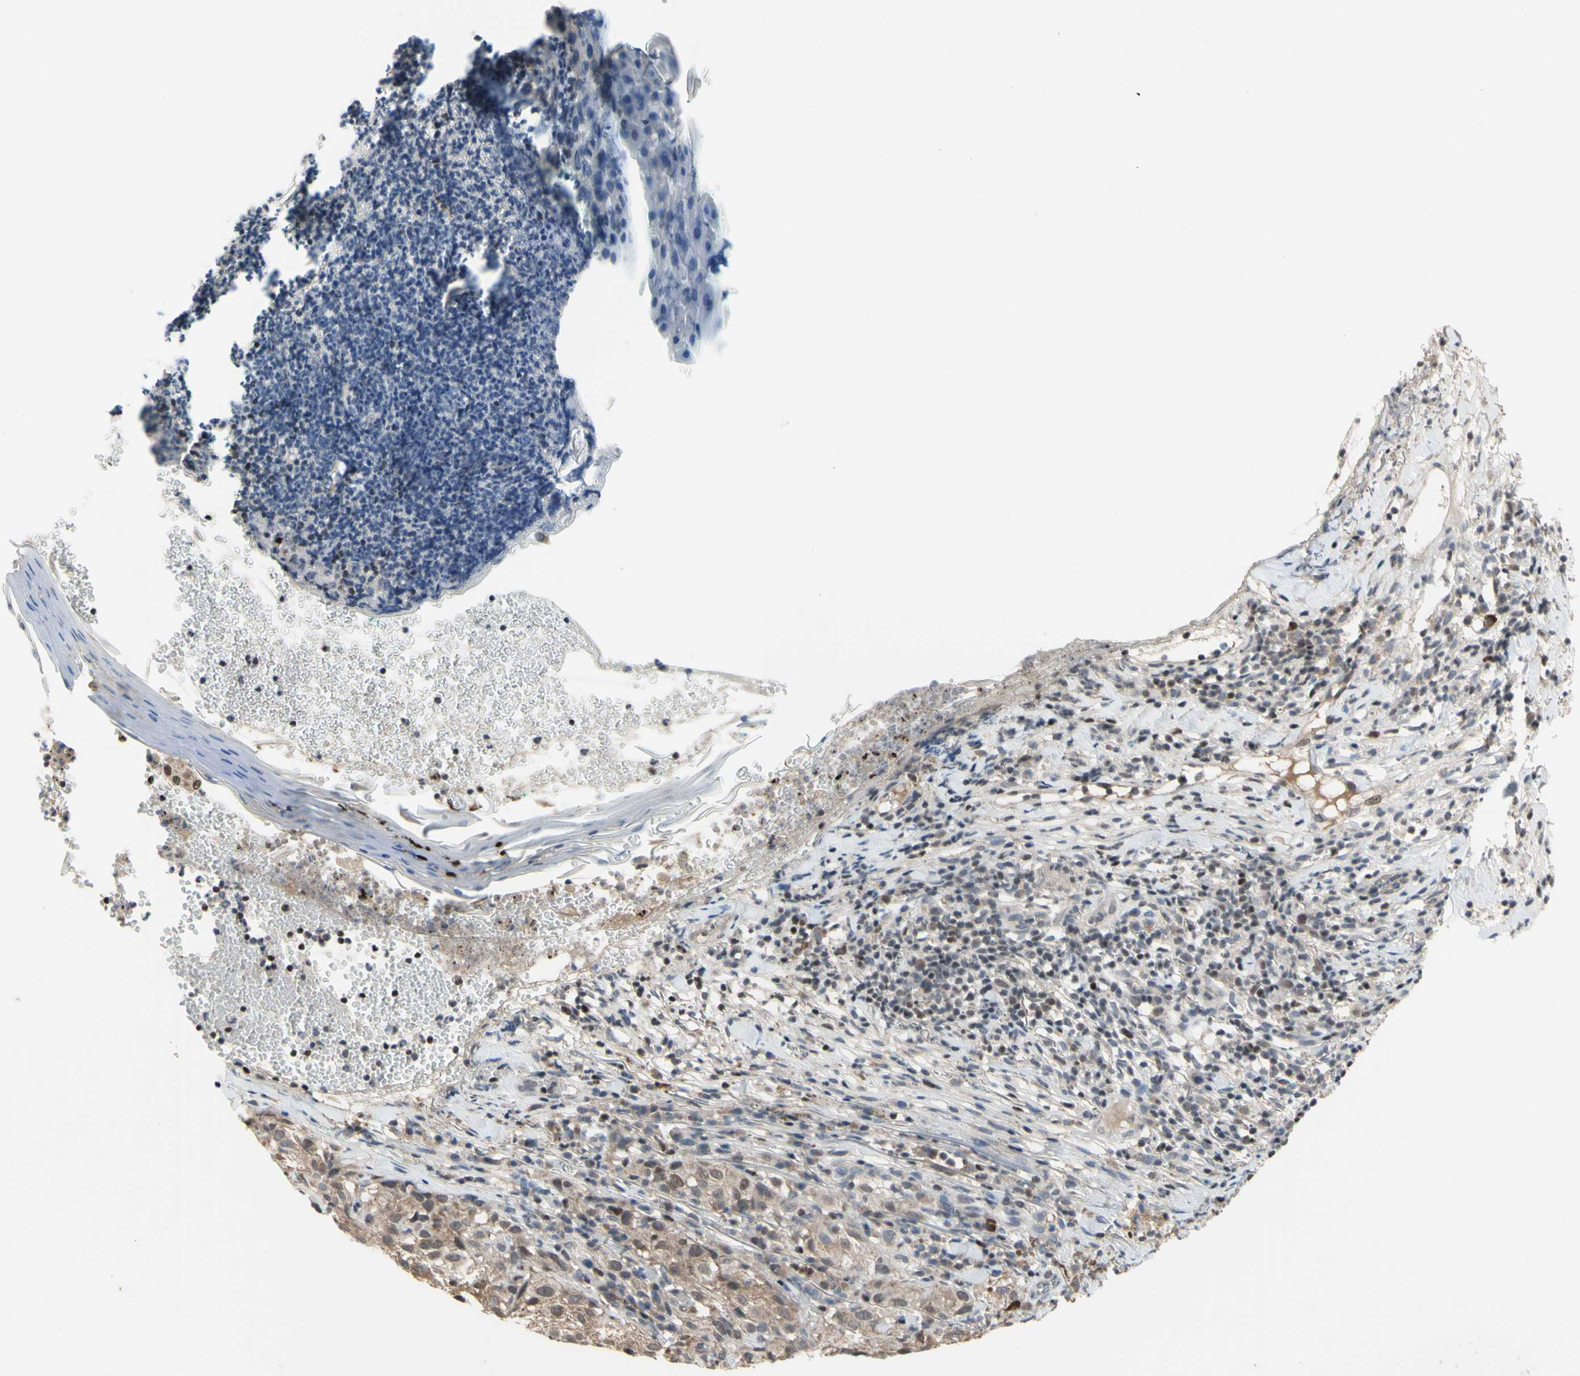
{"staining": {"intensity": "moderate", "quantity": ">75%", "location": "cytoplasmic/membranous"}, "tissue": "melanoma", "cell_type": "Tumor cells", "image_type": "cancer", "snomed": [{"axis": "morphology", "description": "Necrosis, NOS"}, {"axis": "morphology", "description": "Malignant melanoma, NOS"}, {"axis": "topography", "description": "Skin"}], "caption": "An IHC histopathology image of tumor tissue is shown. Protein staining in brown labels moderate cytoplasmic/membranous positivity in malignant melanoma within tumor cells. (DAB (3,3'-diaminobenzidine) IHC, brown staining for protein, blue staining for nuclei).", "gene": "SP4", "patient": {"sex": "female", "age": 87}}